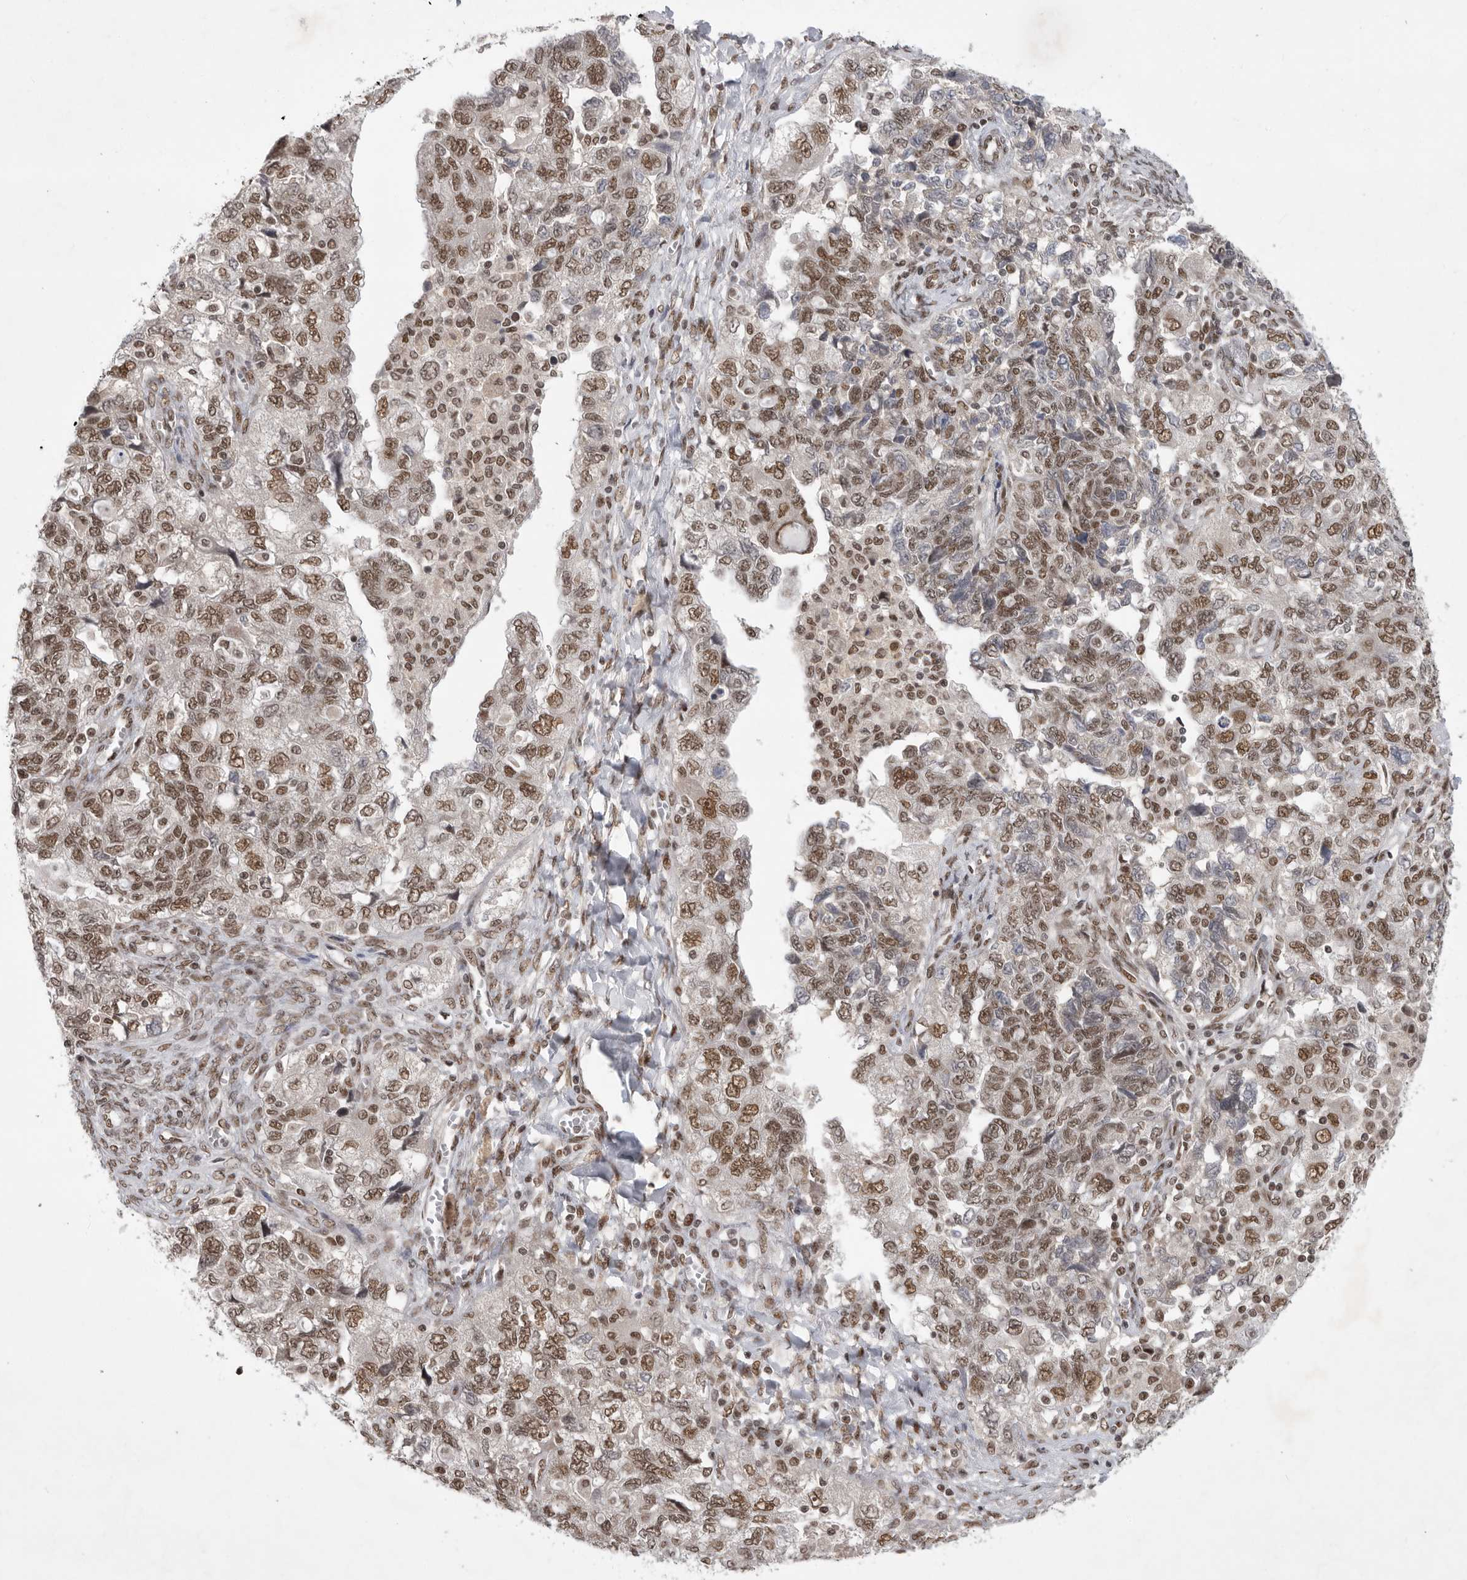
{"staining": {"intensity": "moderate", "quantity": ">75%", "location": "nuclear"}, "tissue": "ovarian cancer", "cell_type": "Tumor cells", "image_type": "cancer", "snomed": [{"axis": "morphology", "description": "Carcinoma, NOS"}, {"axis": "morphology", "description": "Cystadenocarcinoma, serous, NOS"}, {"axis": "topography", "description": "Ovary"}], "caption": "A medium amount of moderate nuclear positivity is seen in about >75% of tumor cells in ovarian cancer (serous cystadenocarcinoma) tissue. The staining was performed using DAB (3,3'-diaminobenzidine) to visualize the protein expression in brown, while the nuclei were stained in blue with hematoxylin (Magnification: 20x).", "gene": "ZNF830", "patient": {"sex": "female", "age": 69}}